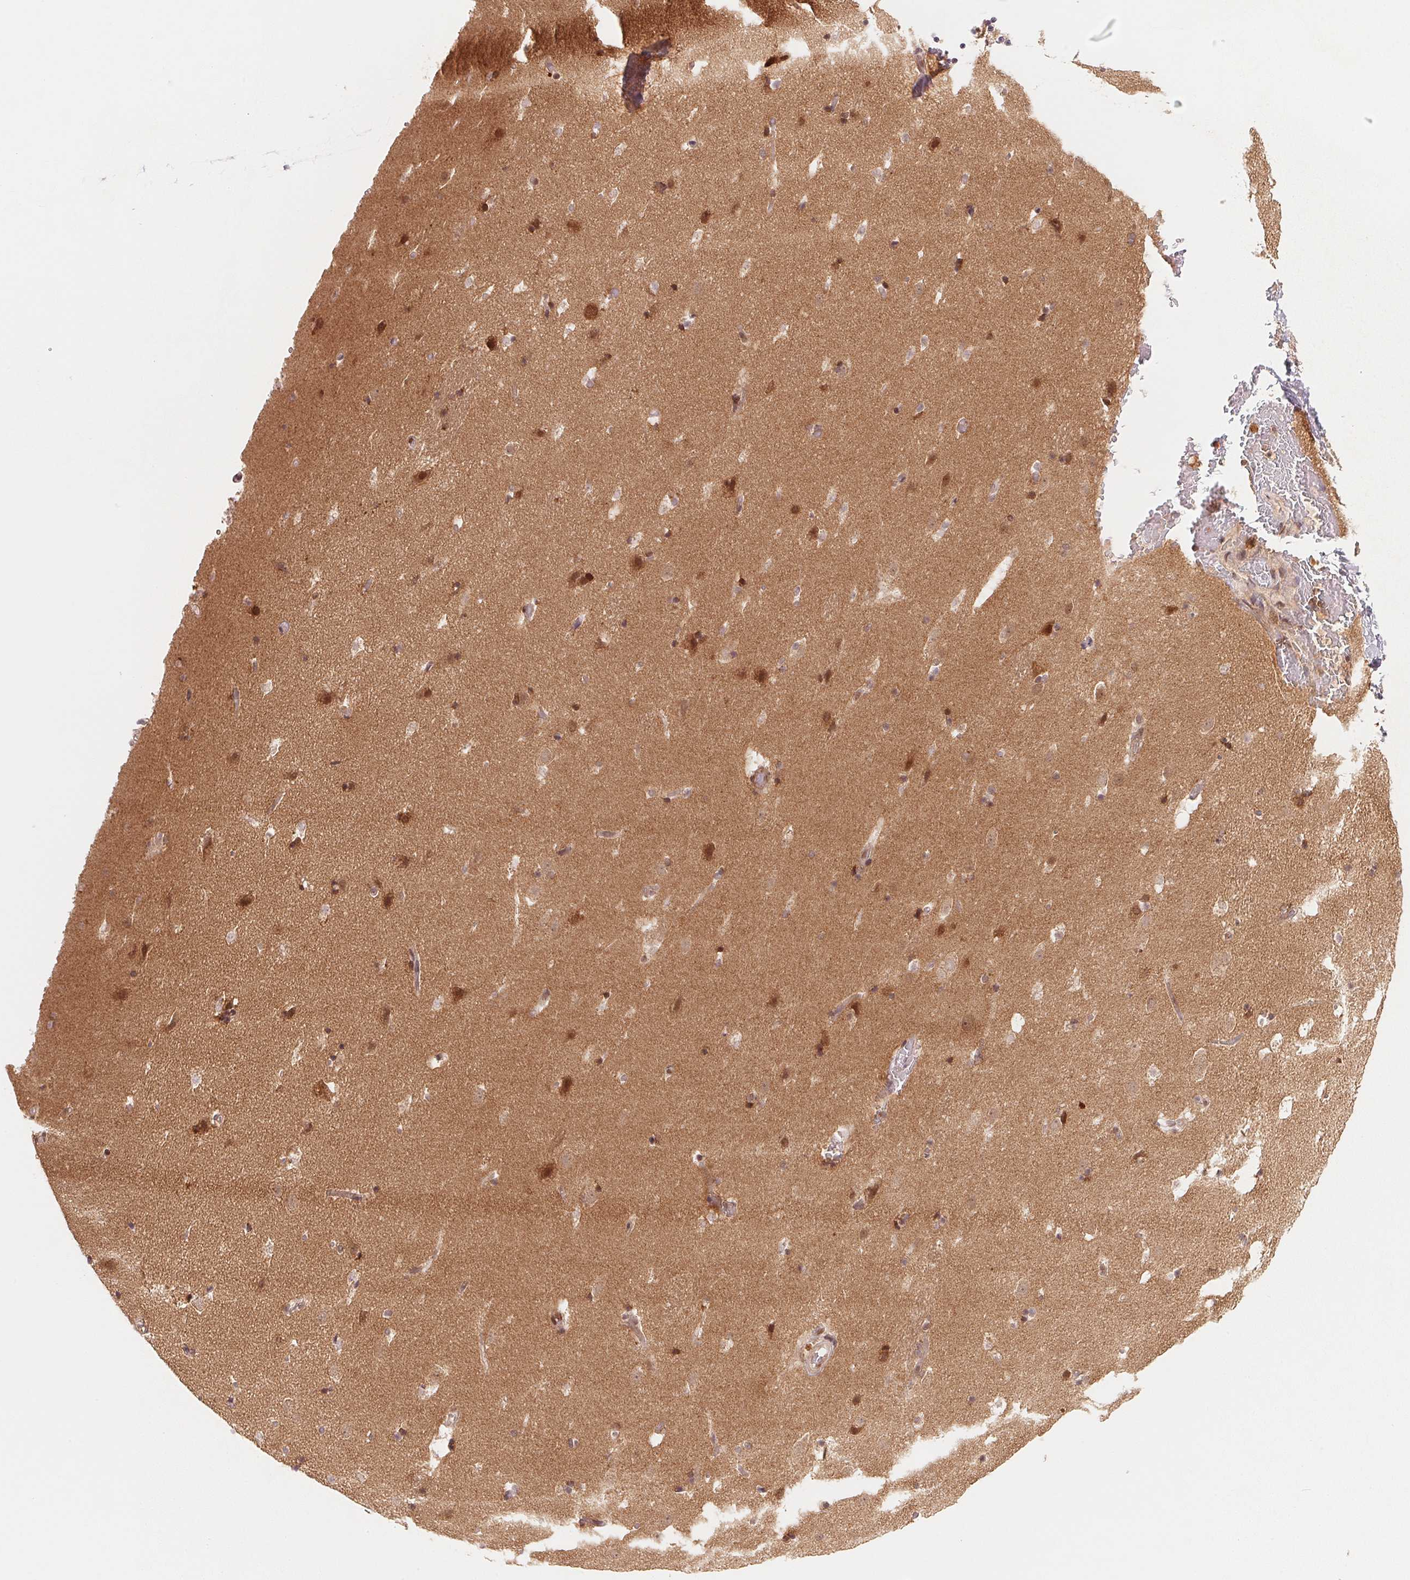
{"staining": {"intensity": "moderate", "quantity": "25%-75%", "location": "cytoplasmic/membranous,nuclear"}, "tissue": "caudate", "cell_type": "Glial cells", "image_type": "normal", "snomed": [{"axis": "morphology", "description": "Normal tissue, NOS"}, {"axis": "topography", "description": "Lateral ventricle wall"}], "caption": "Protein positivity by IHC shows moderate cytoplasmic/membranous,nuclear expression in approximately 25%-75% of glial cells in unremarkable caudate.", "gene": "CCDC102B", "patient": {"sex": "male", "age": 37}}